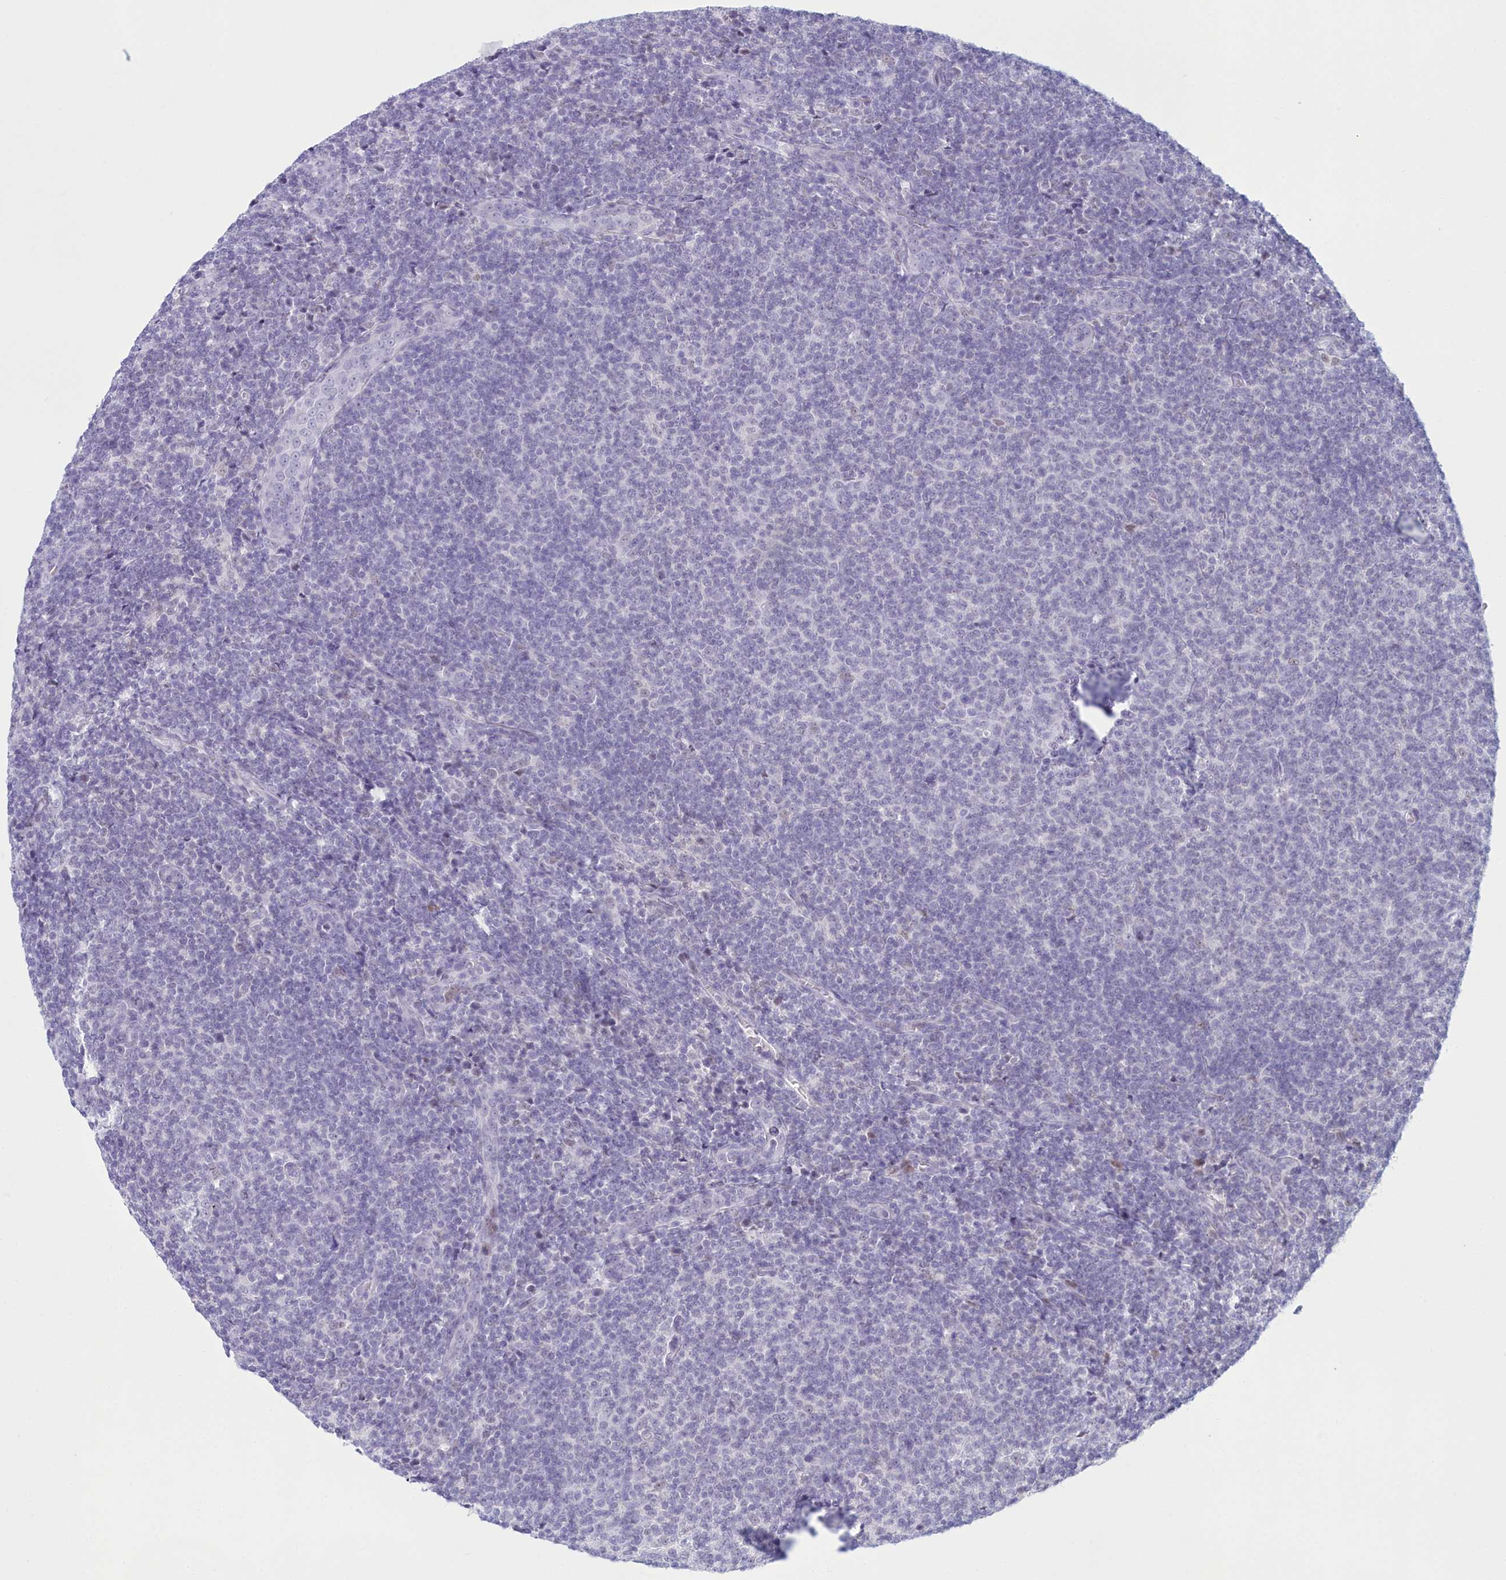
{"staining": {"intensity": "negative", "quantity": "none", "location": "none"}, "tissue": "lymphoma", "cell_type": "Tumor cells", "image_type": "cancer", "snomed": [{"axis": "morphology", "description": "Malignant lymphoma, non-Hodgkin's type, Low grade"}, {"axis": "topography", "description": "Lymph node"}], "caption": "Low-grade malignant lymphoma, non-Hodgkin's type was stained to show a protein in brown. There is no significant expression in tumor cells. The staining is performed using DAB brown chromogen with nuclei counter-stained in using hematoxylin.", "gene": "SNX20", "patient": {"sex": "male", "age": 66}}